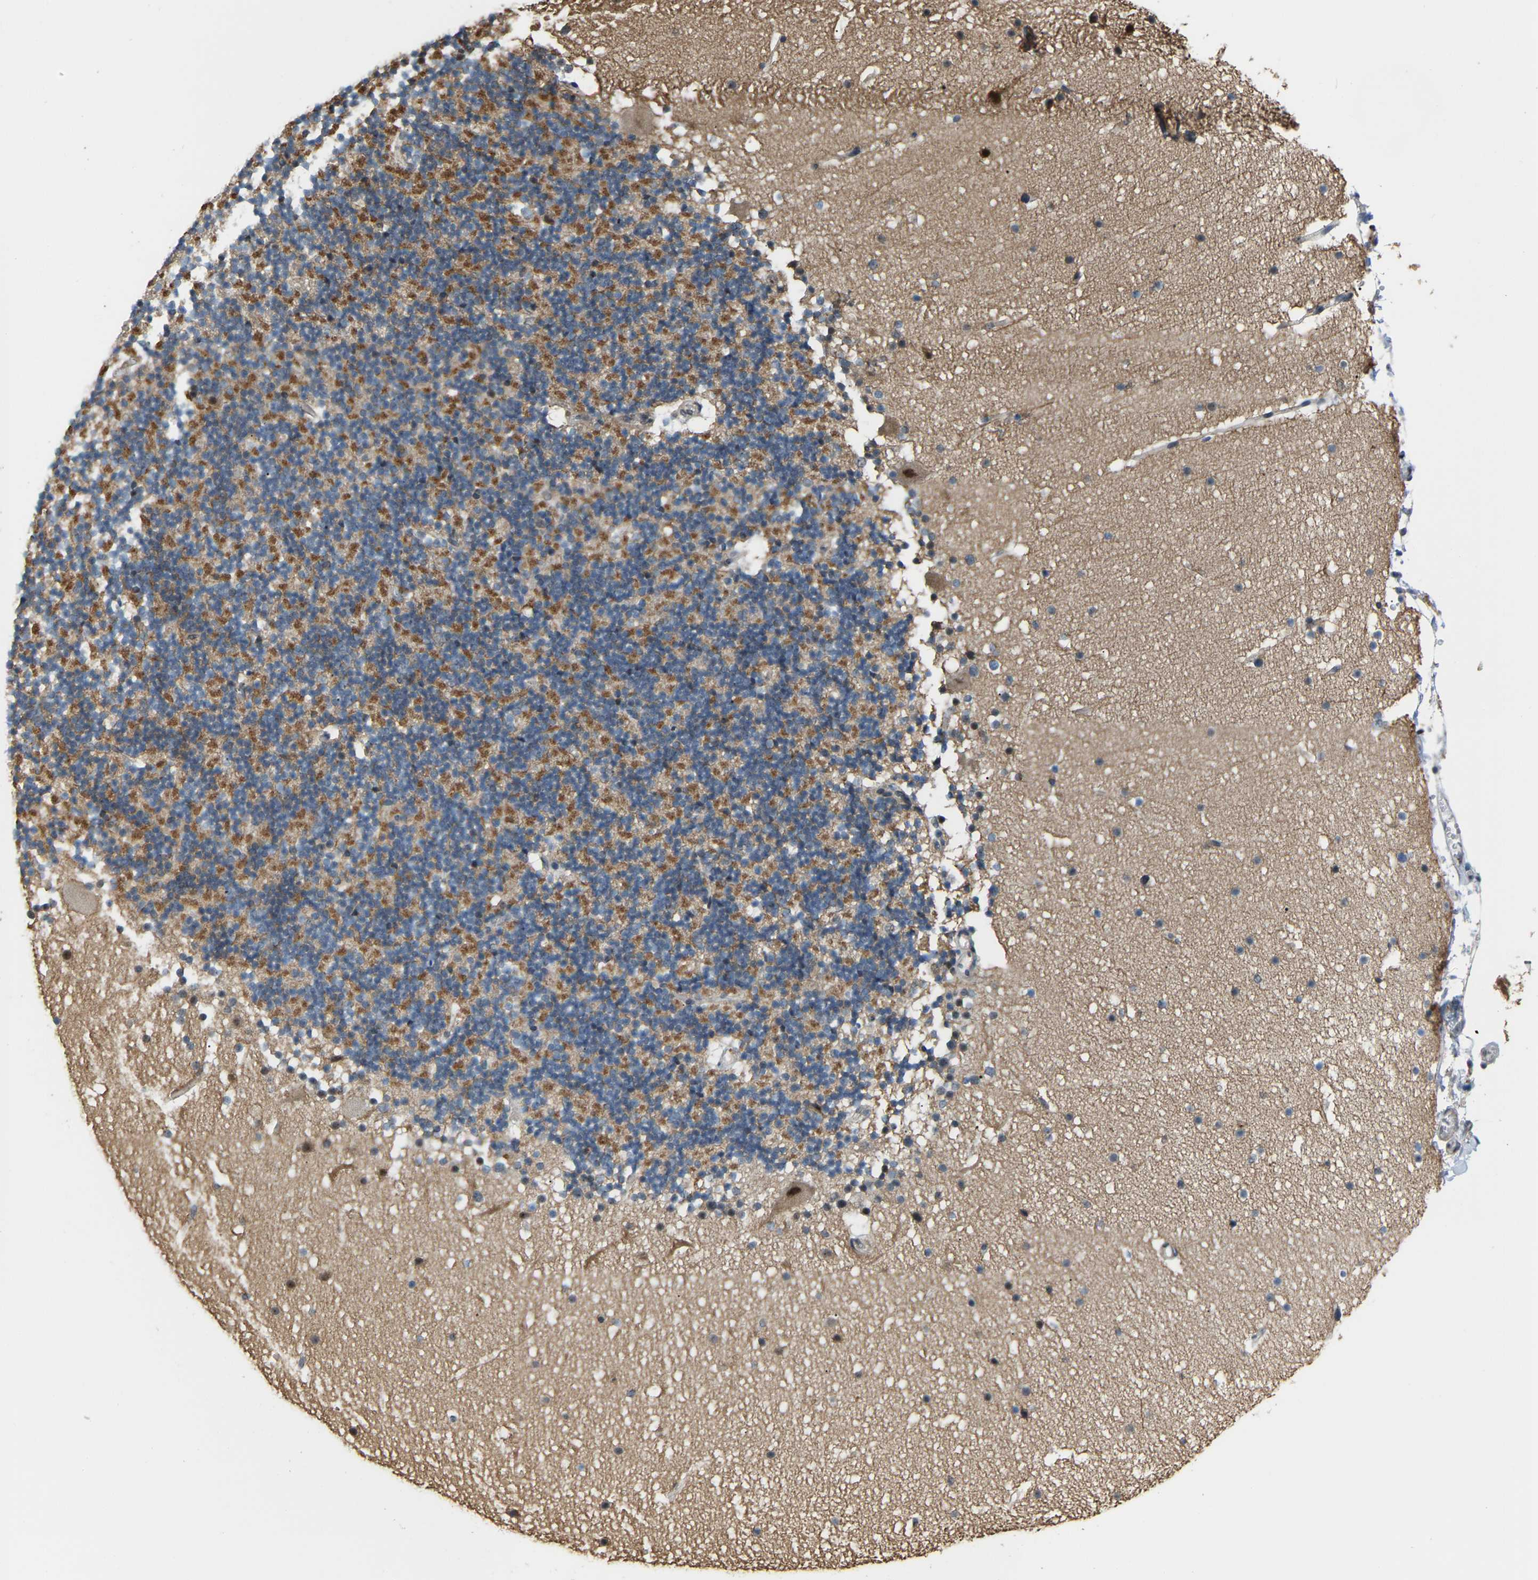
{"staining": {"intensity": "moderate", "quantity": "25%-75%", "location": "cytoplasmic/membranous"}, "tissue": "cerebellum", "cell_type": "Cells in granular layer", "image_type": "normal", "snomed": [{"axis": "morphology", "description": "Normal tissue, NOS"}, {"axis": "topography", "description": "Cerebellum"}], "caption": "IHC image of normal cerebellum: human cerebellum stained using immunohistochemistry (IHC) displays medium levels of moderate protein expression localized specifically in the cytoplasmic/membranous of cells in granular layer, appearing as a cytoplasmic/membranous brown color.", "gene": "CROT", "patient": {"sex": "male", "age": 57}}